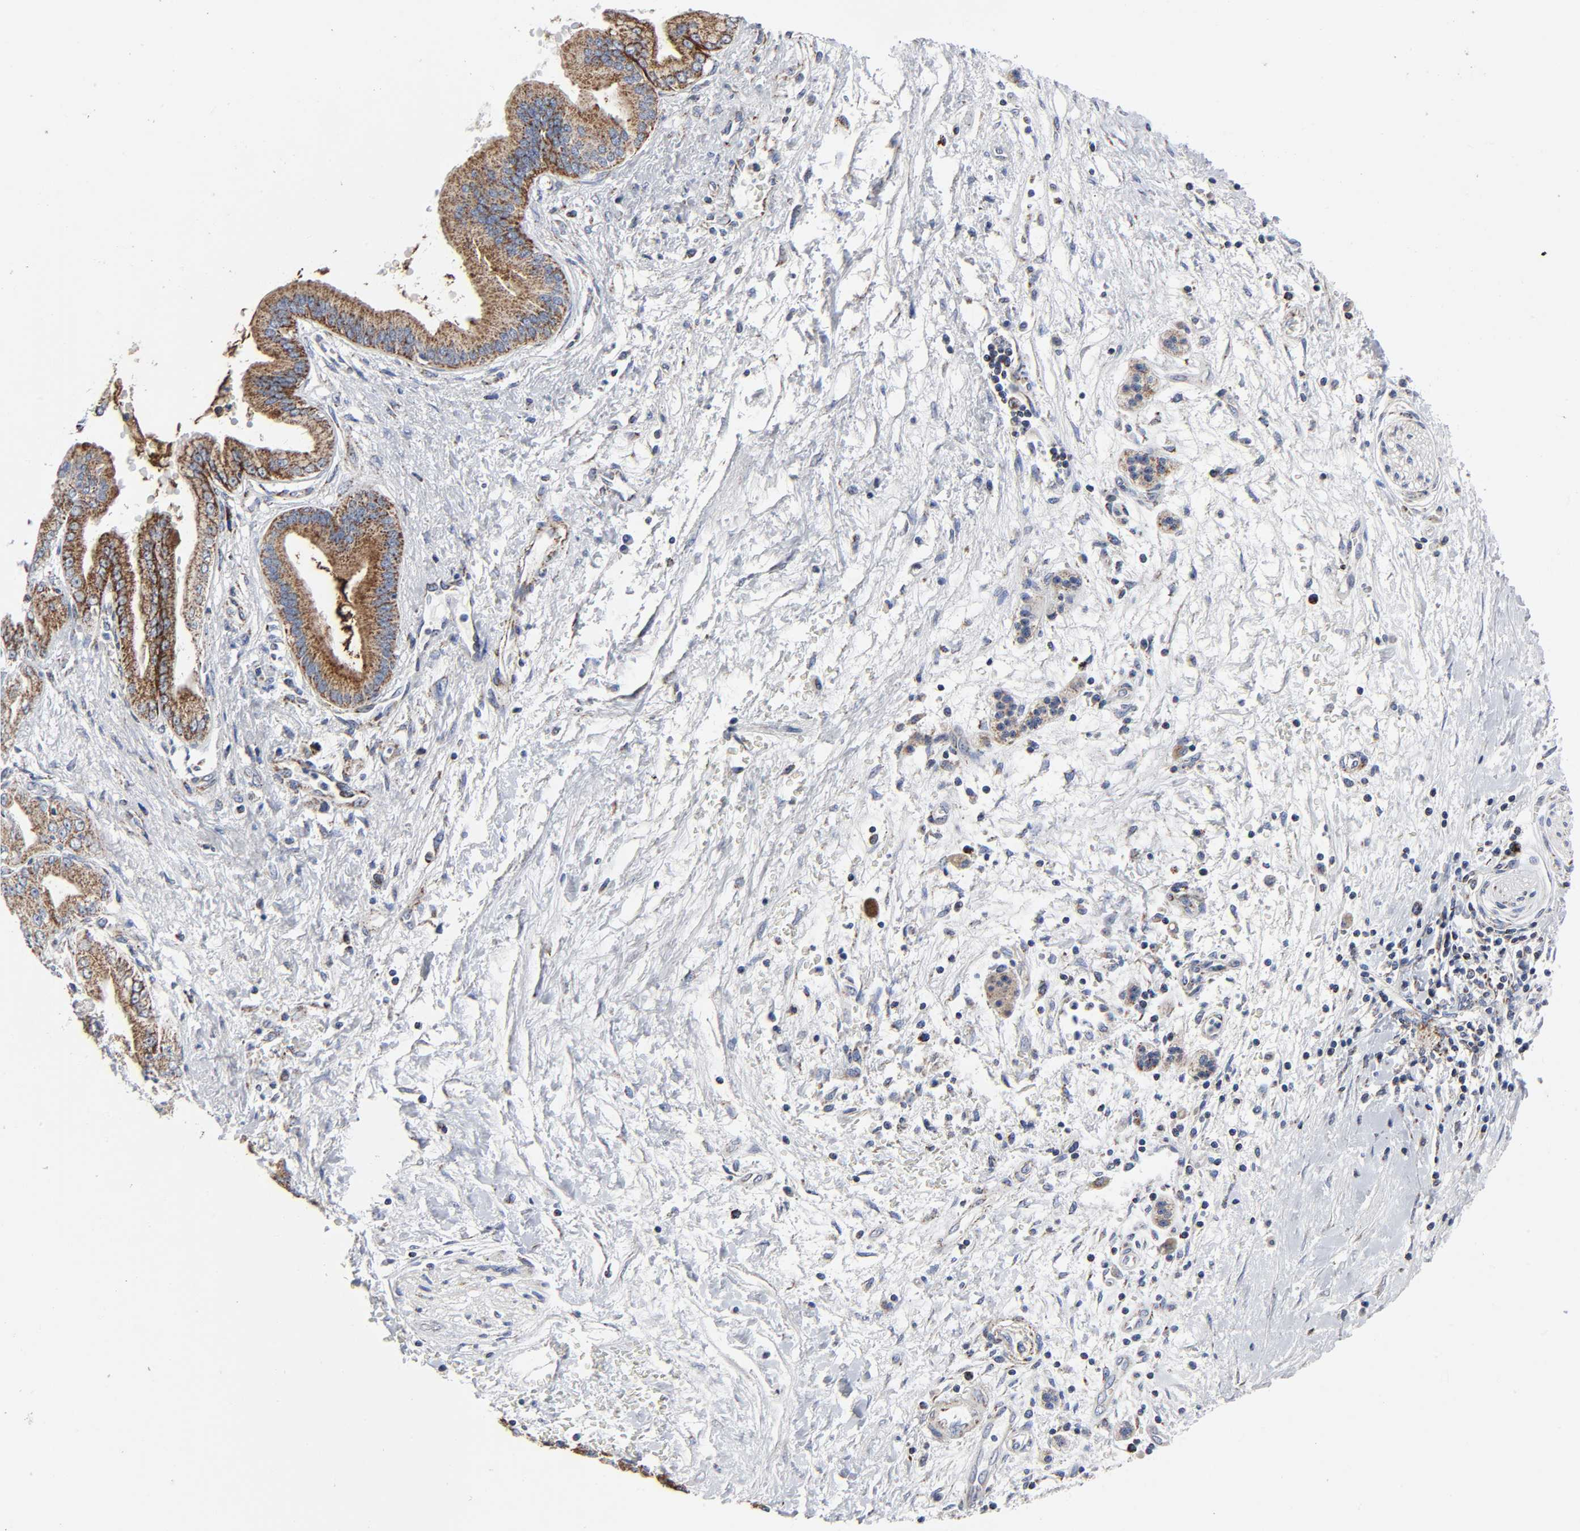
{"staining": {"intensity": "strong", "quantity": ">75%", "location": "cytoplasmic/membranous"}, "tissue": "pancreatic cancer", "cell_type": "Tumor cells", "image_type": "cancer", "snomed": [{"axis": "morphology", "description": "Adenocarcinoma, NOS"}, {"axis": "topography", "description": "Pancreas"}], "caption": "Pancreatic cancer (adenocarcinoma) stained with a brown dye reveals strong cytoplasmic/membranous positive expression in approximately >75% of tumor cells.", "gene": "AOPEP", "patient": {"sex": "male", "age": 59}}